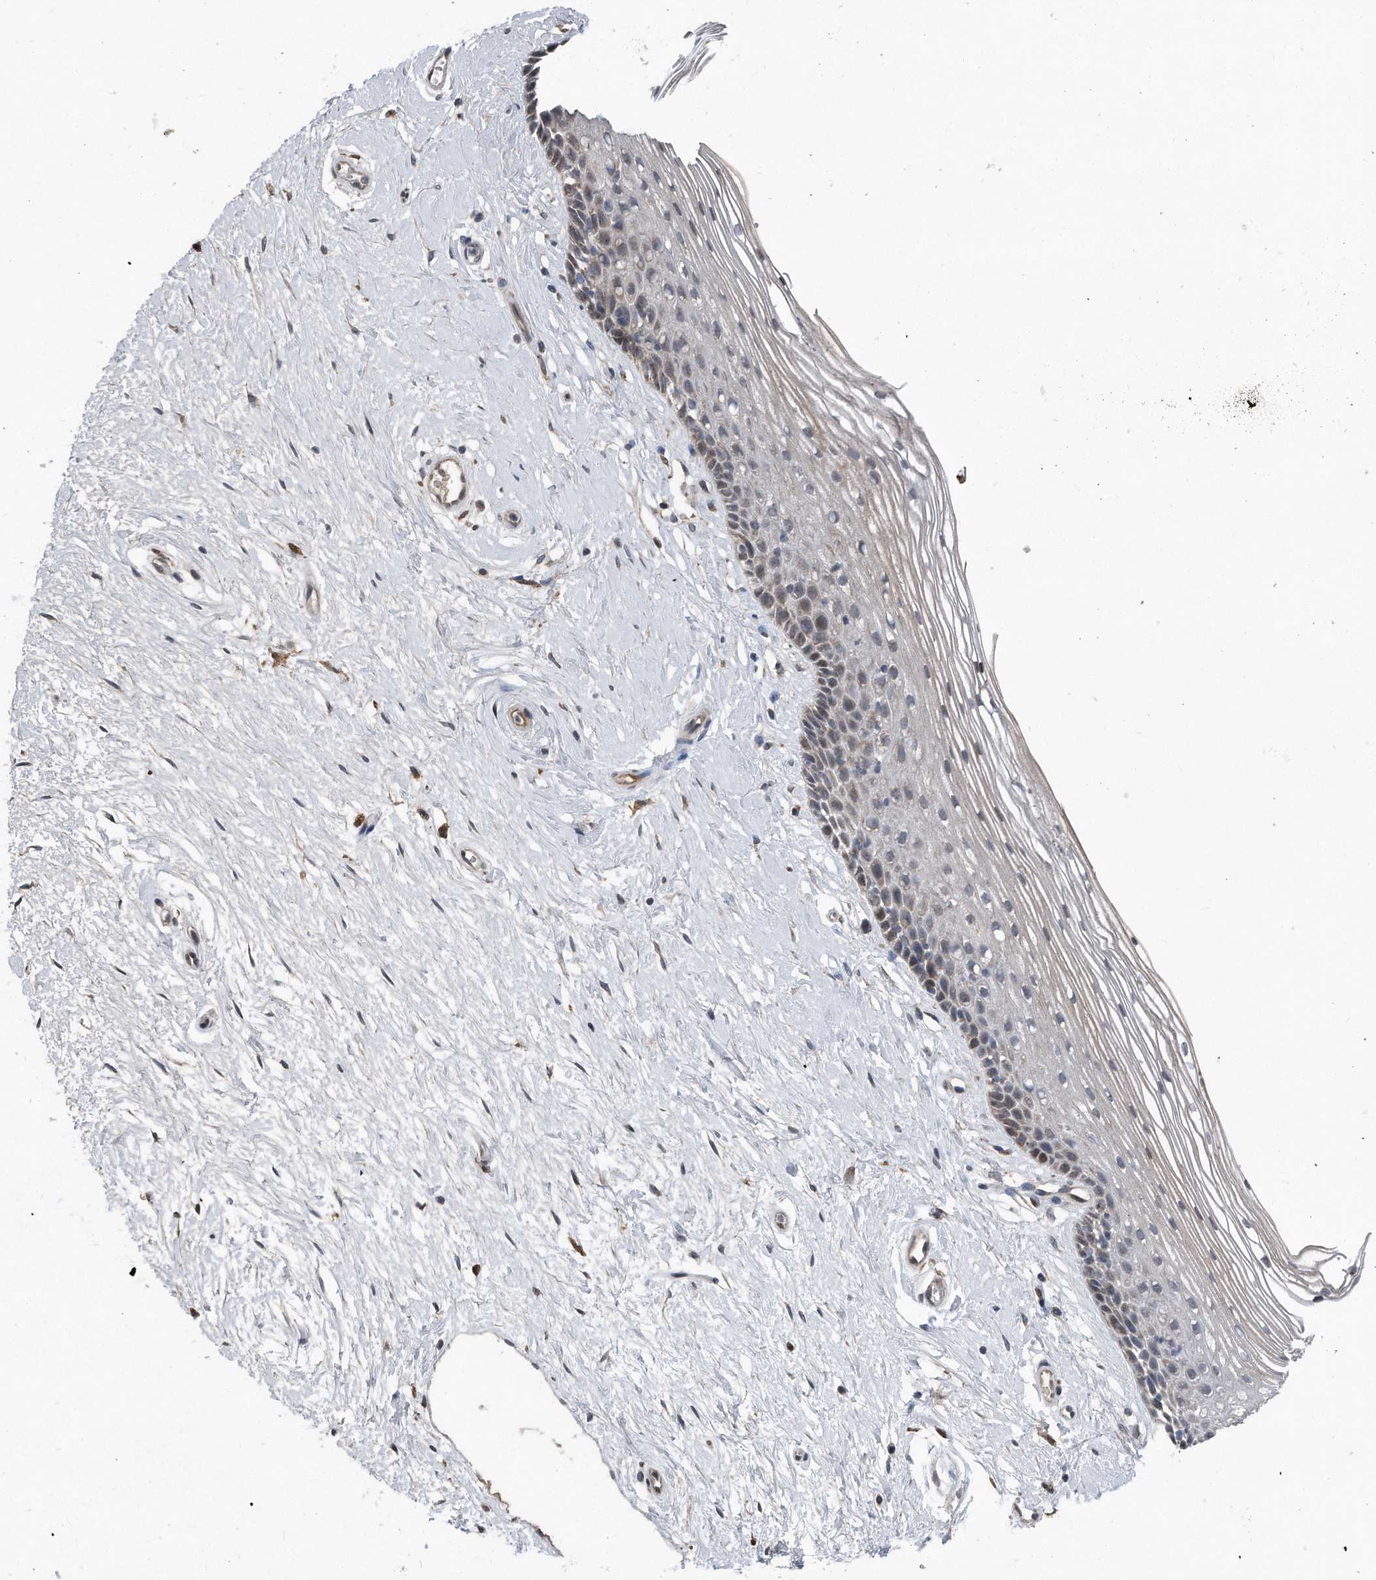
{"staining": {"intensity": "weak", "quantity": "25%-75%", "location": "cytoplasmic/membranous"}, "tissue": "vagina", "cell_type": "Squamous epithelial cells", "image_type": "normal", "snomed": [{"axis": "morphology", "description": "Normal tissue, NOS"}, {"axis": "topography", "description": "Vagina"}], "caption": "This is a histology image of IHC staining of benign vagina, which shows weak positivity in the cytoplasmic/membranous of squamous epithelial cells.", "gene": "DST", "patient": {"sex": "female", "age": 46}}